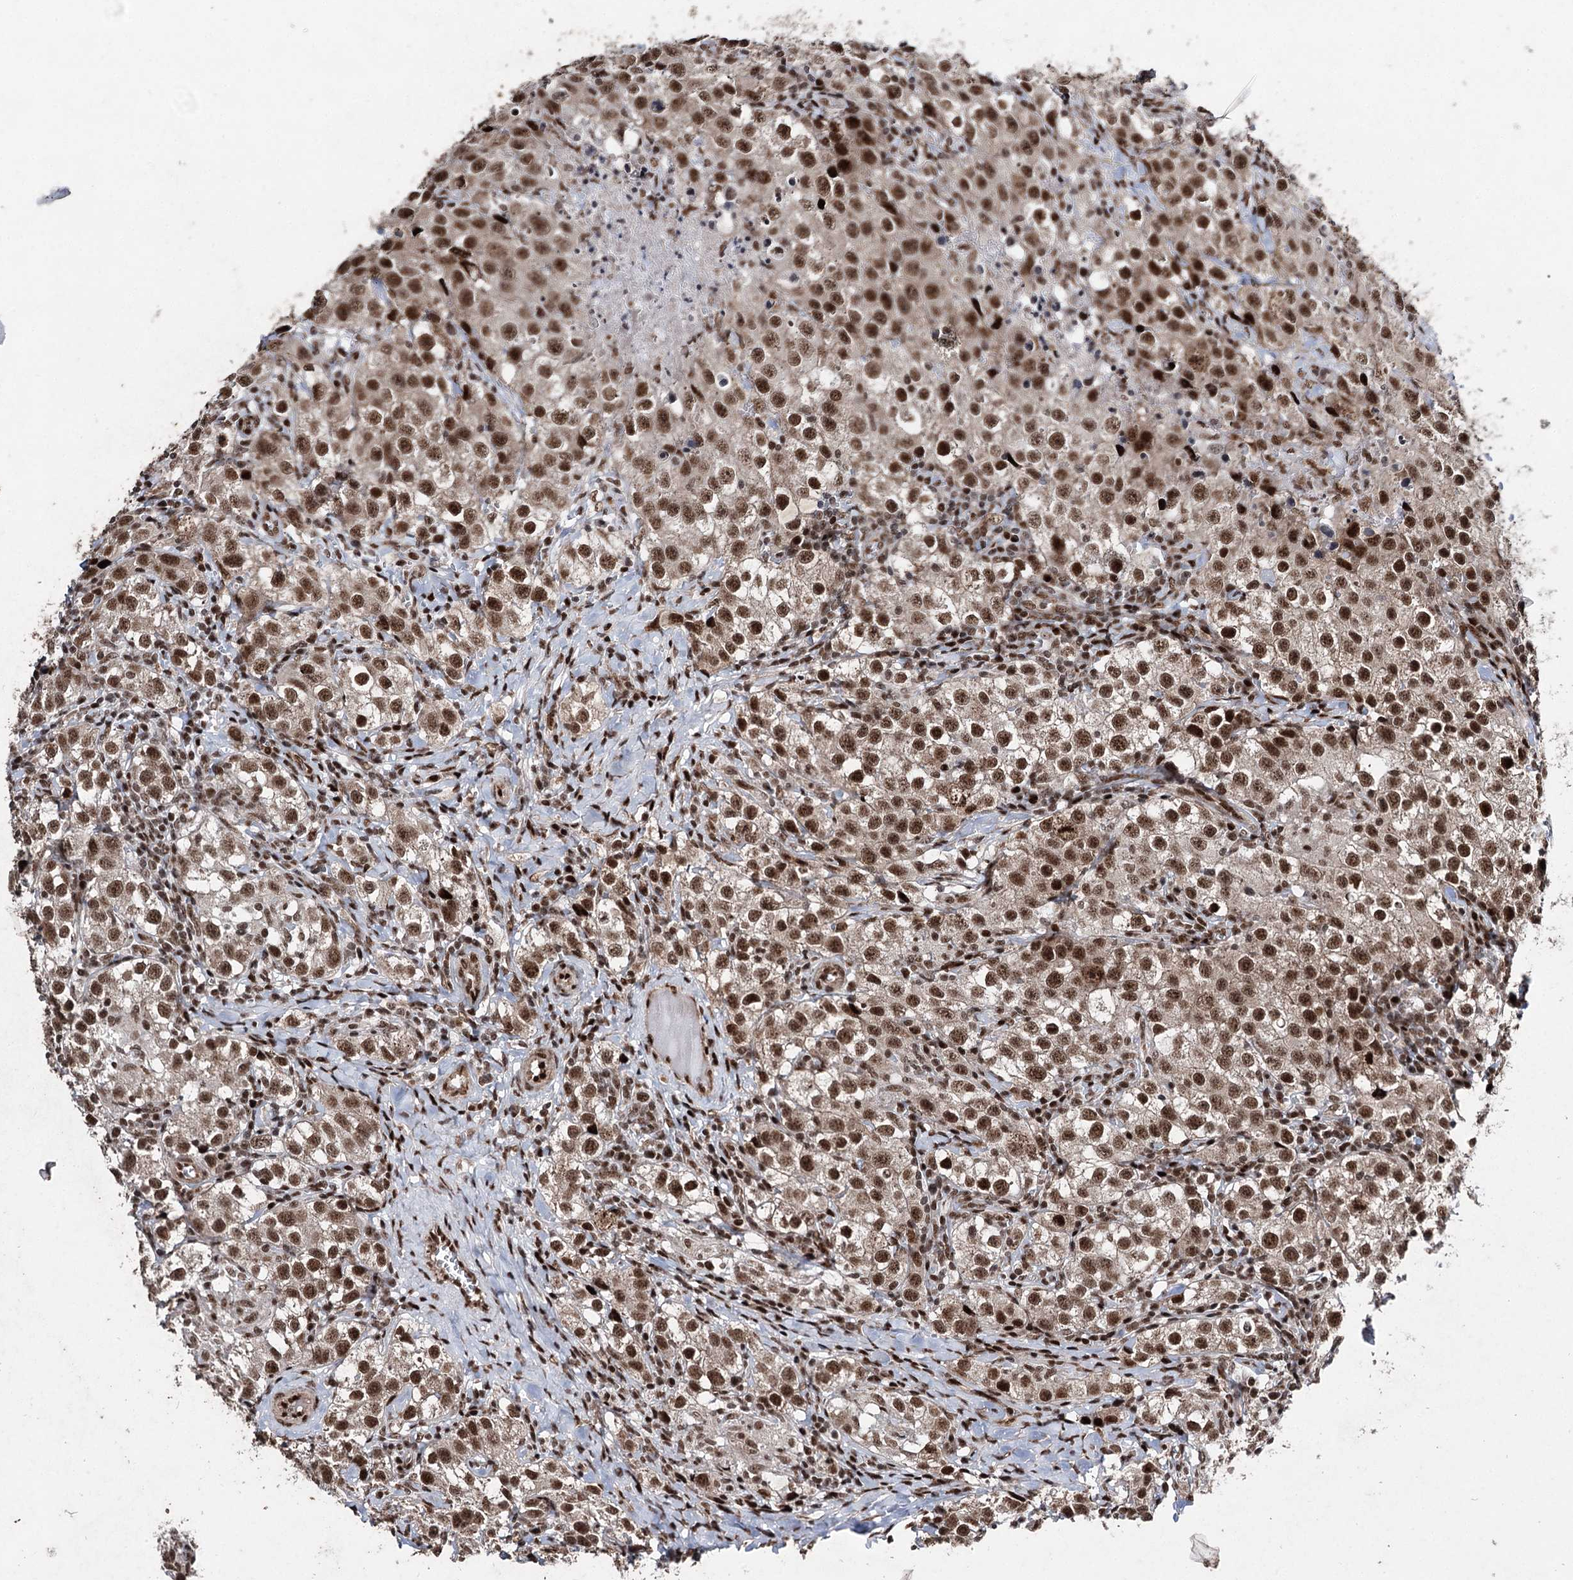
{"staining": {"intensity": "strong", "quantity": ">75%", "location": "nuclear"}, "tissue": "testis cancer", "cell_type": "Tumor cells", "image_type": "cancer", "snomed": [{"axis": "morphology", "description": "Seminoma, NOS"}, {"axis": "morphology", "description": "Carcinoma, Embryonal, NOS"}, {"axis": "topography", "description": "Testis"}], "caption": "Protein expression analysis of human seminoma (testis) reveals strong nuclear positivity in approximately >75% of tumor cells. The protein is stained brown, and the nuclei are stained in blue (DAB (3,3'-diaminobenzidine) IHC with brightfield microscopy, high magnification).", "gene": "PDCD4", "patient": {"sex": "male", "age": 43}}